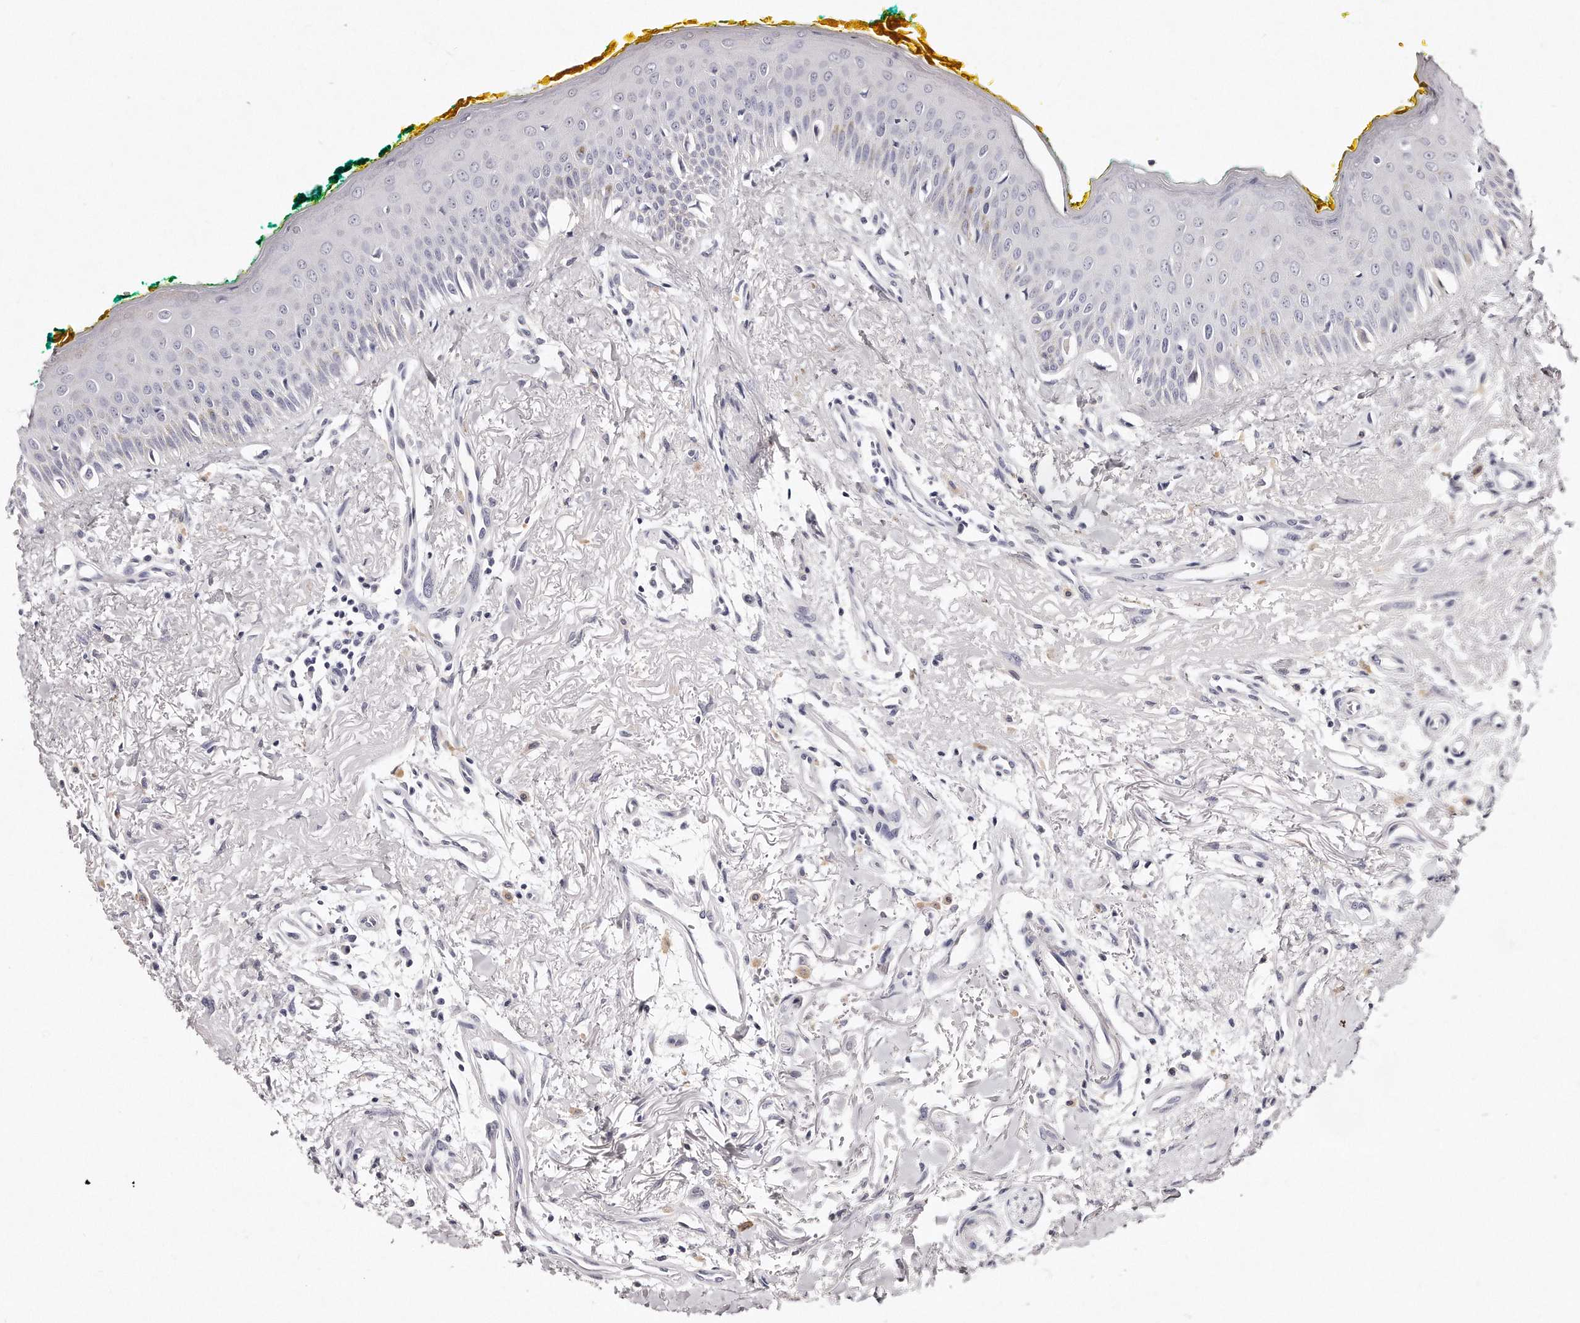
{"staining": {"intensity": "negative", "quantity": "none", "location": "none"}, "tissue": "oral mucosa", "cell_type": "Squamous epithelial cells", "image_type": "normal", "snomed": [{"axis": "morphology", "description": "Normal tissue, NOS"}, {"axis": "topography", "description": "Oral tissue"}], "caption": "Immunohistochemistry (IHC) image of benign oral mucosa: human oral mucosa stained with DAB reveals no significant protein staining in squamous epithelial cells. Nuclei are stained in blue.", "gene": "GDA", "patient": {"sex": "female", "age": 70}}